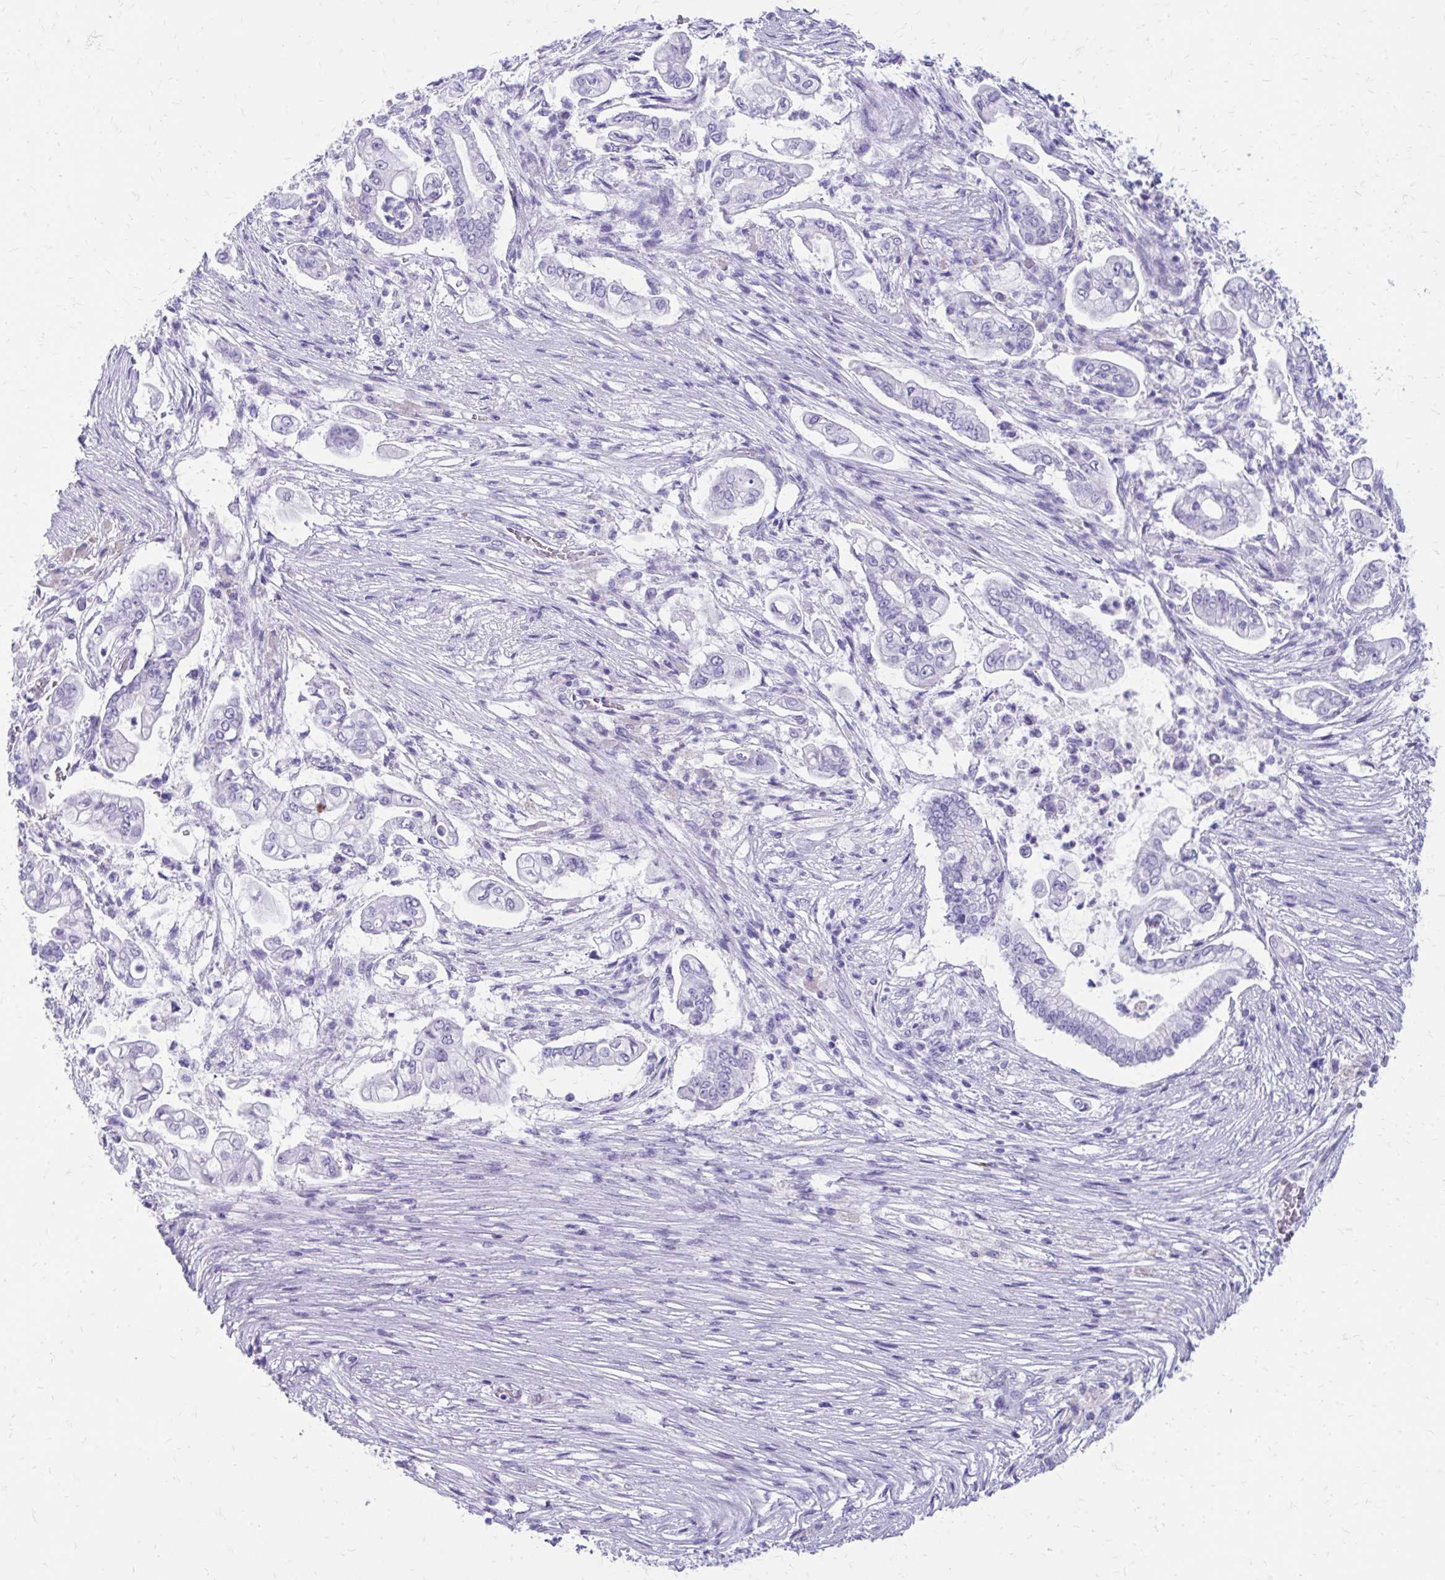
{"staining": {"intensity": "negative", "quantity": "none", "location": "none"}, "tissue": "pancreatic cancer", "cell_type": "Tumor cells", "image_type": "cancer", "snomed": [{"axis": "morphology", "description": "Adenocarcinoma, NOS"}, {"axis": "topography", "description": "Pancreas"}], "caption": "Adenocarcinoma (pancreatic) stained for a protein using immunohistochemistry (IHC) demonstrates no expression tumor cells.", "gene": "SATL1", "patient": {"sex": "female", "age": 69}}